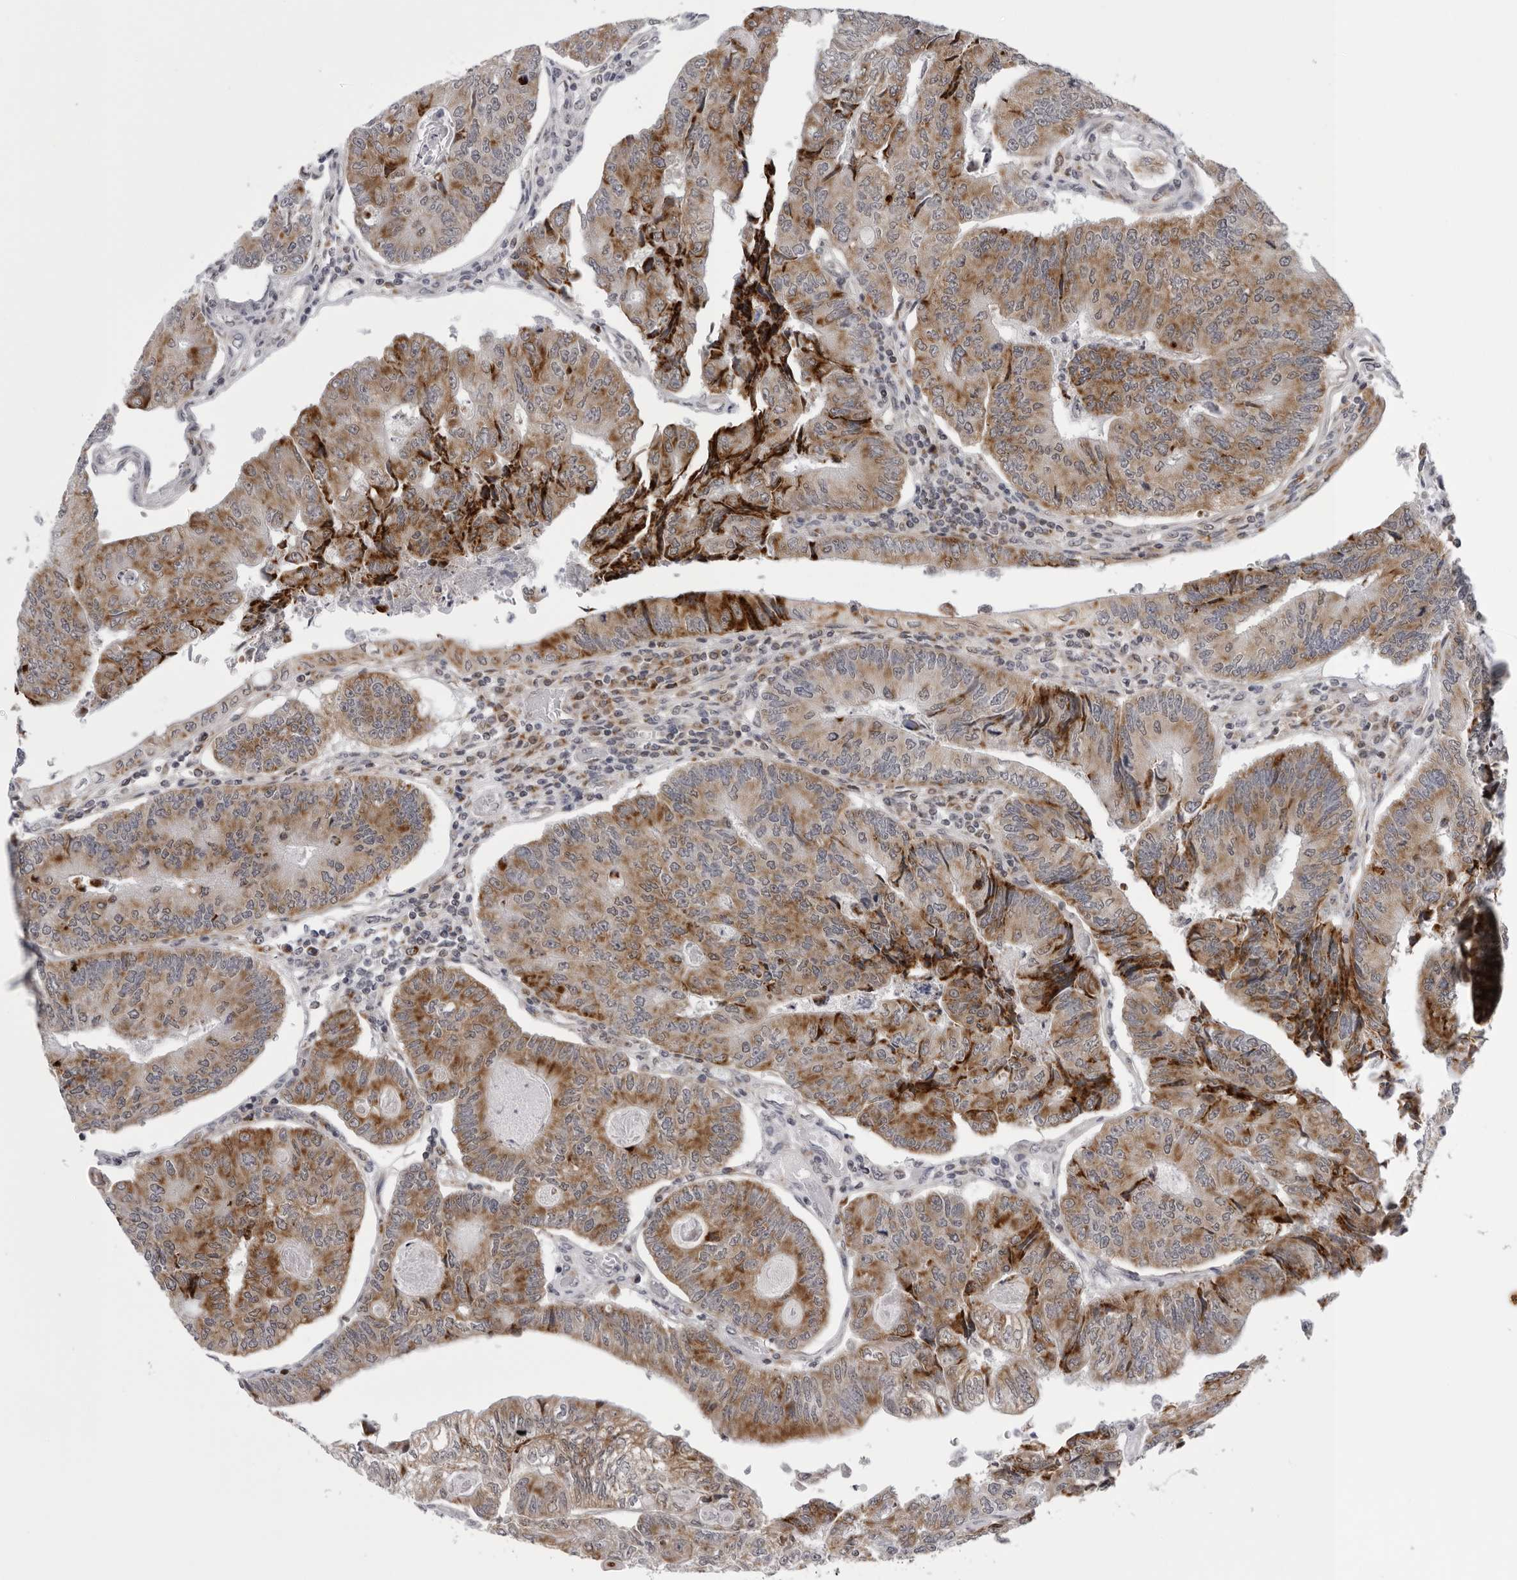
{"staining": {"intensity": "moderate", "quantity": ">75%", "location": "cytoplasmic/membranous"}, "tissue": "colorectal cancer", "cell_type": "Tumor cells", "image_type": "cancer", "snomed": [{"axis": "morphology", "description": "Adenocarcinoma, NOS"}, {"axis": "topography", "description": "Colon"}], "caption": "This is an image of immunohistochemistry staining of colorectal adenocarcinoma, which shows moderate staining in the cytoplasmic/membranous of tumor cells.", "gene": "CPT2", "patient": {"sex": "female", "age": 67}}